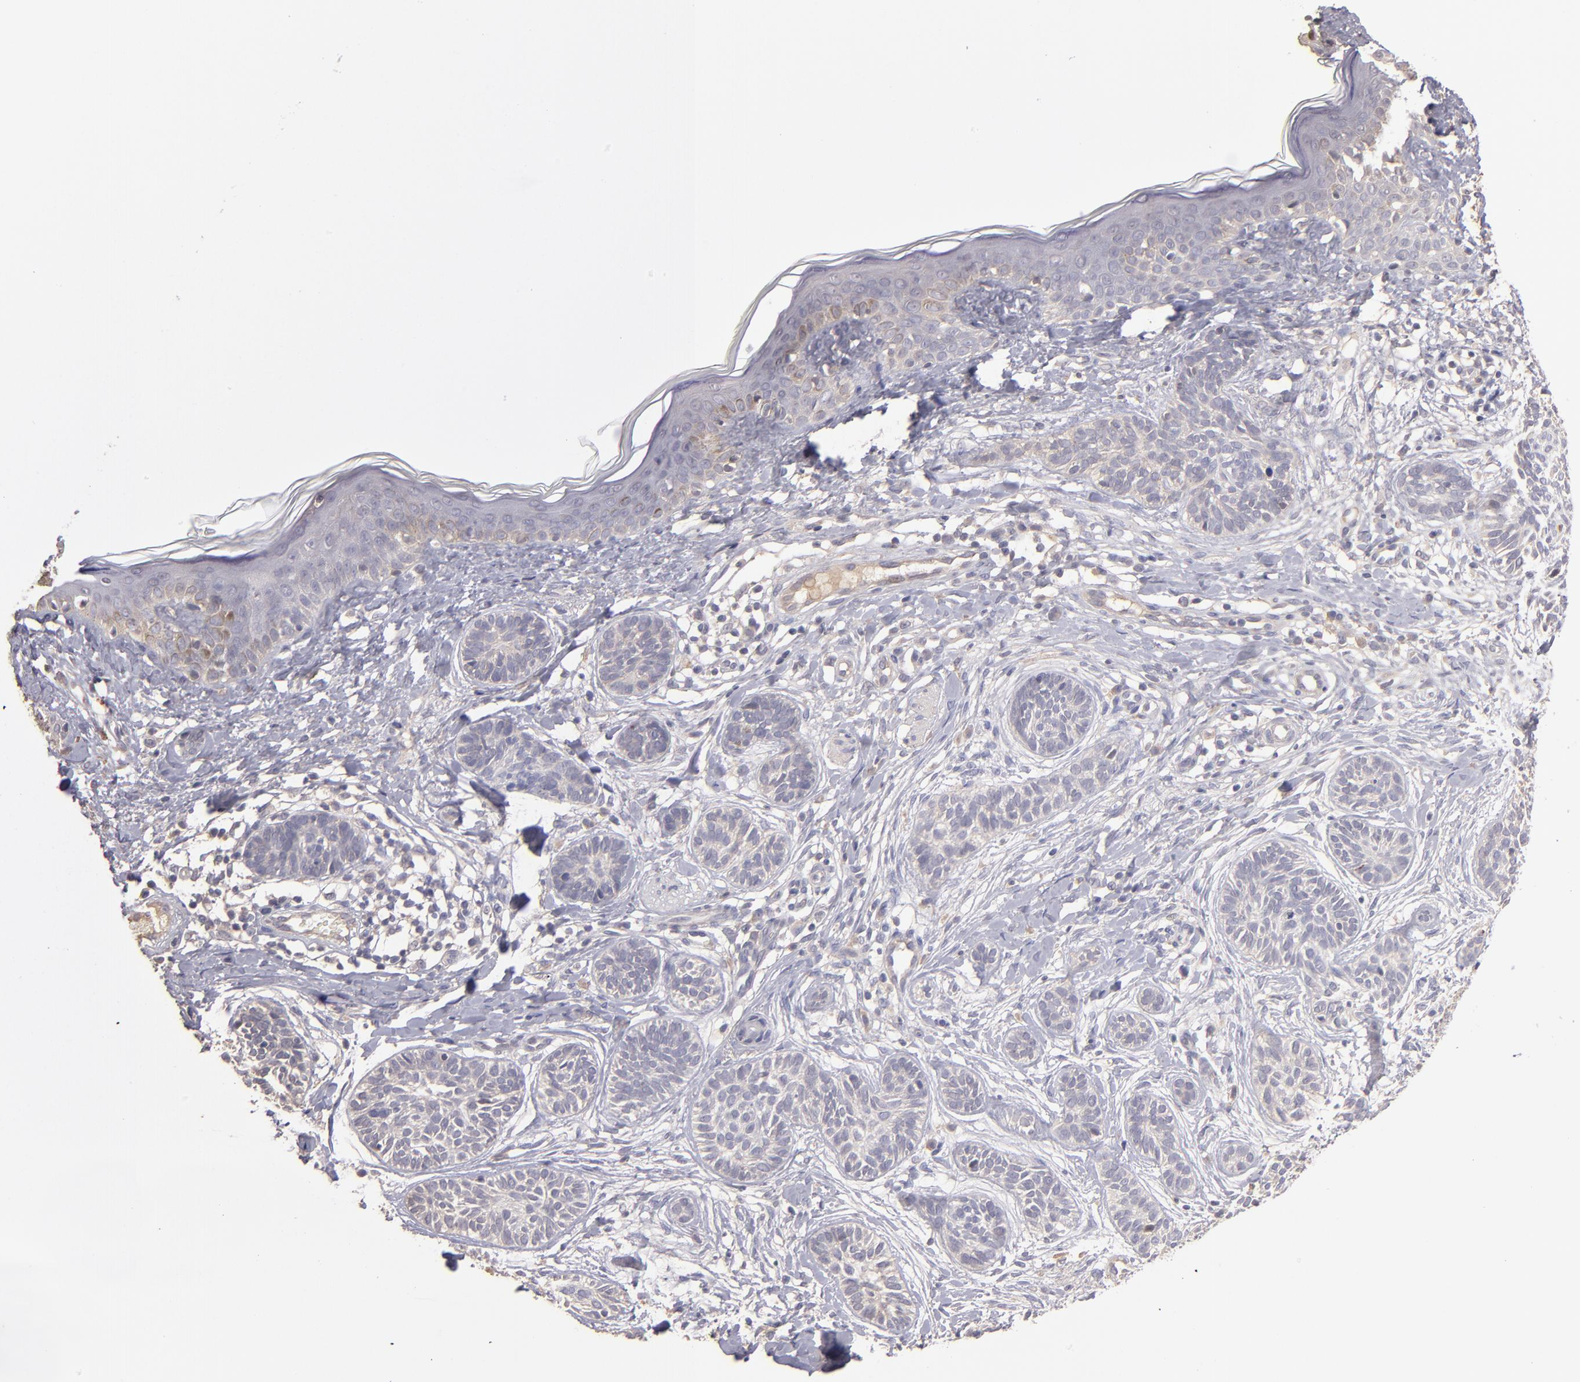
{"staining": {"intensity": "negative", "quantity": "none", "location": "none"}, "tissue": "skin cancer", "cell_type": "Tumor cells", "image_type": "cancer", "snomed": [{"axis": "morphology", "description": "Normal tissue, NOS"}, {"axis": "morphology", "description": "Basal cell carcinoma"}, {"axis": "topography", "description": "Skin"}], "caption": "Micrograph shows no protein positivity in tumor cells of skin cancer tissue.", "gene": "GNAZ", "patient": {"sex": "male", "age": 63}}